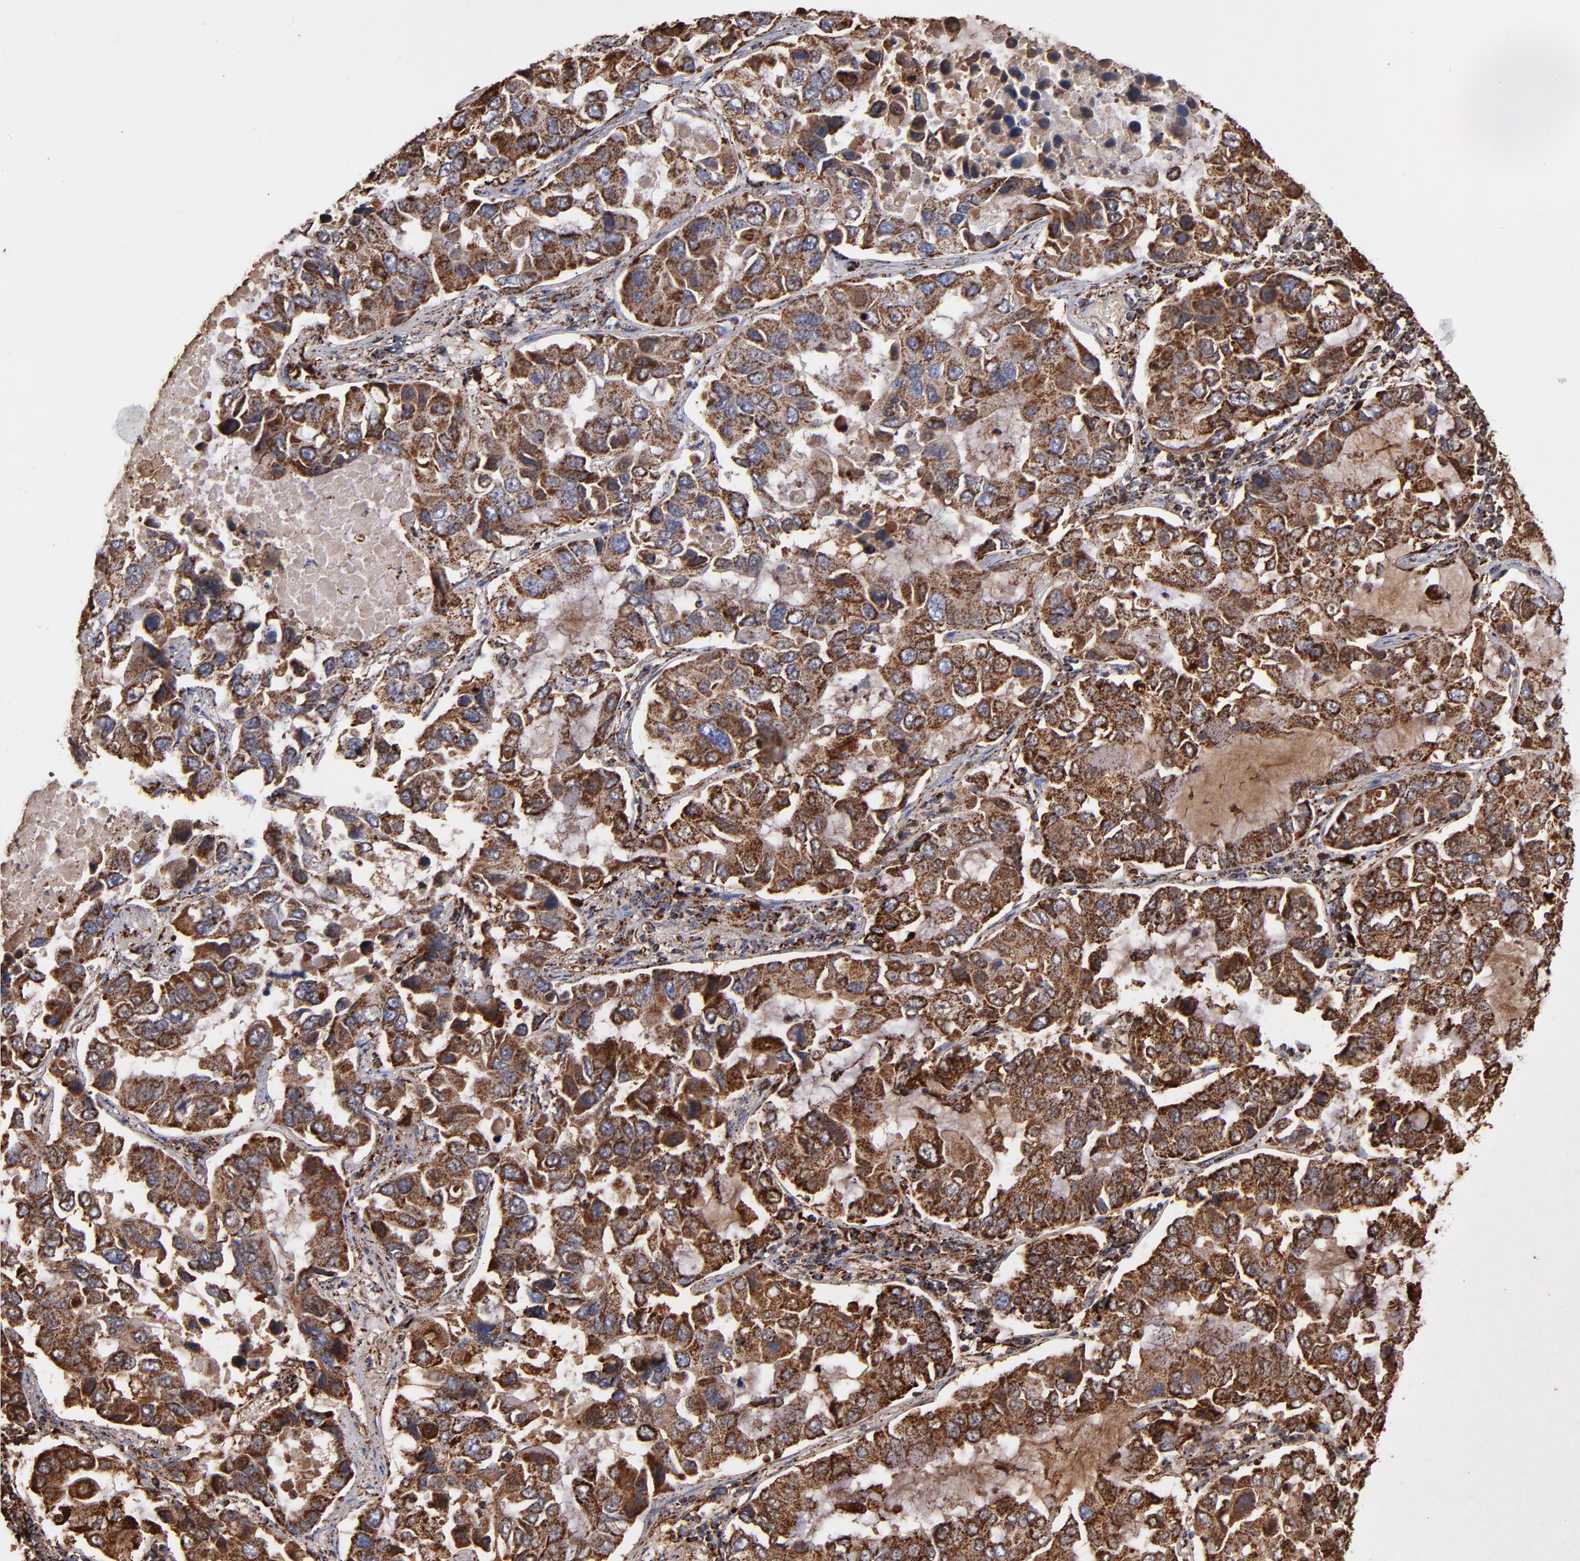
{"staining": {"intensity": "strong", "quantity": ">75%", "location": "cytoplasmic/membranous"}, "tissue": "lung cancer", "cell_type": "Tumor cells", "image_type": "cancer", "snomed": [{"axis": "morphology", "description": "Adenocarcinoma, NOS"}, {"axis": "topography", "description": "Lung"}], "caption": "Protein expression analysis of human adenocarcinoma (lung) reveals strong cytoplasmic/membranous expression in about >75% of tumor cells.", "gene": "SOD2", "patient": {"sex": "male", "age": 64}}